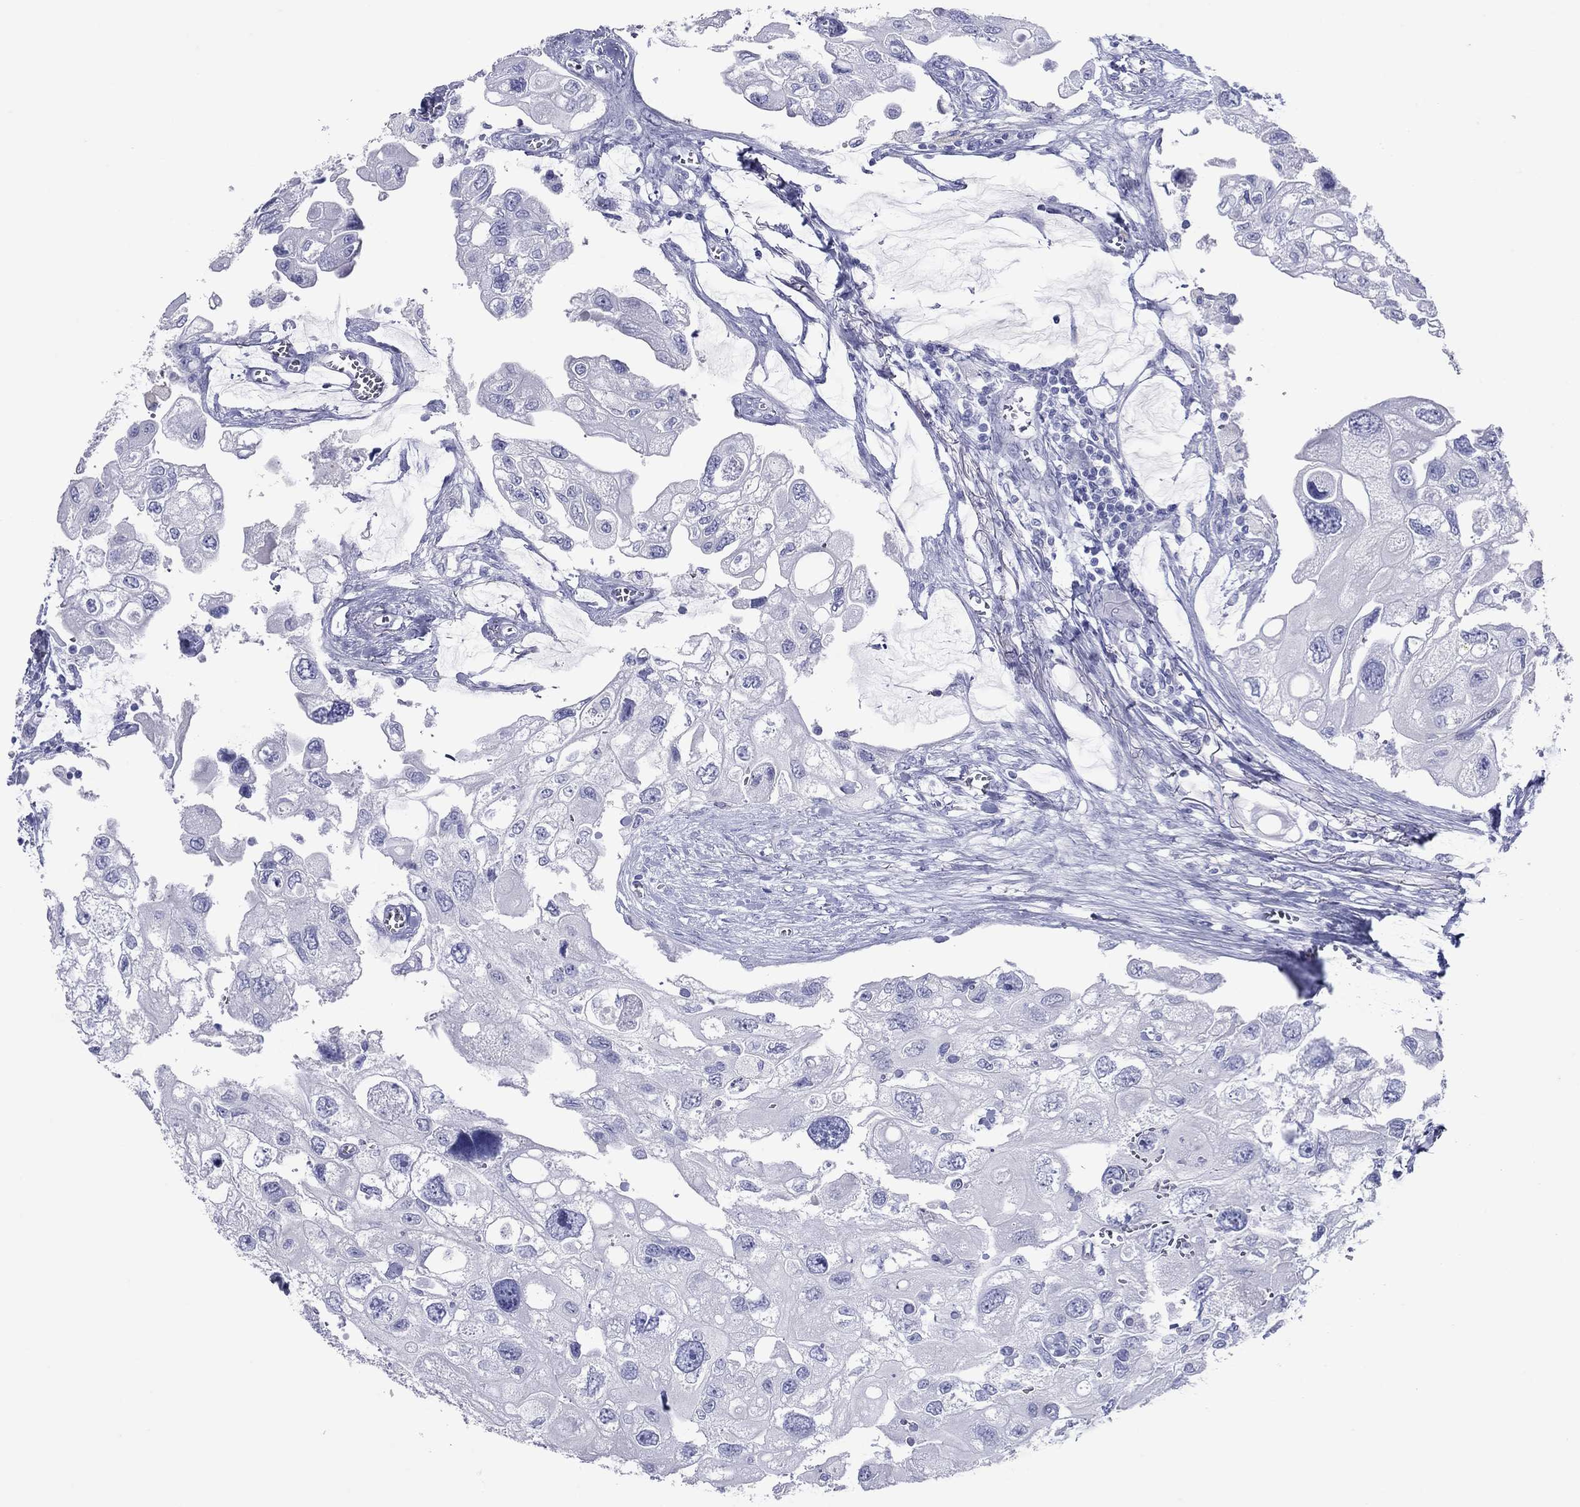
{"staining": {"intensity": "negative", "quantity": "none", "location": "none"}, "tissue": "urothelial cancer", "cell_type": "Tumor cells", "image_type": "cancer", "snomed": [{"axis": "morphology", "description": "Urothelial carcinoma, High grade"}, {"axis": "topography", "description": "Urinary bladder"}], "caption": "Human urothelial cancer stained for a protein using IHC reveals no staining in tumor cells.", "gene": "ATP4A", "patient": {"sex": "male", "age": 59}}